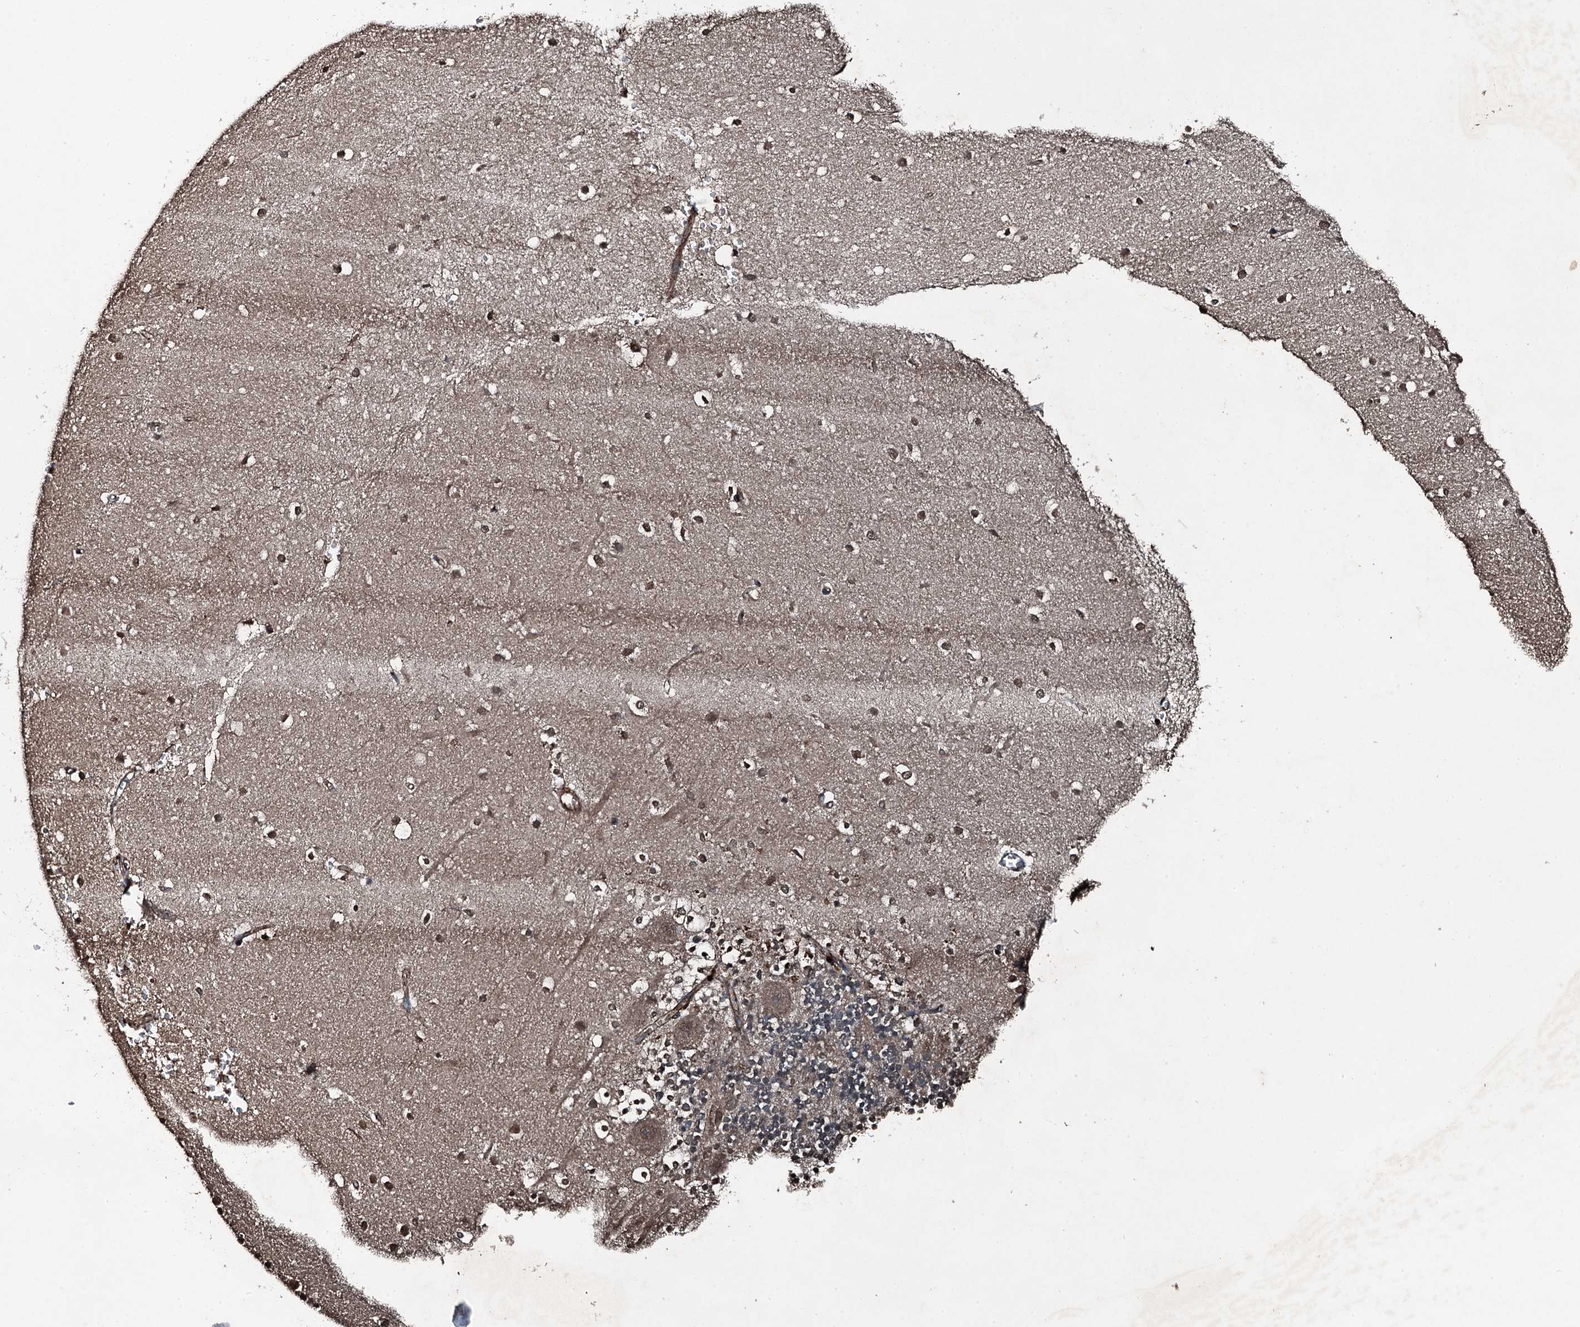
{"staining": {"intensity": "weak", "quantity": "<25%", "location": "cytoplasmic/membranous"}, "tissue": "cerebellum", "cell_type": "Cells in granular layer", "image_type": "normal", "snomed": [{"axis": "morphology", "description": "Normal tissue, NOS"}, {"axis": "topography", "description": "Cerebellum"}], "caption": "Photomicrograph shows no significant protein staining in cells in granular layer of normal cerebellum.", "gene": "TCTN1", "patient": {"sex": "male", "age": 54}}